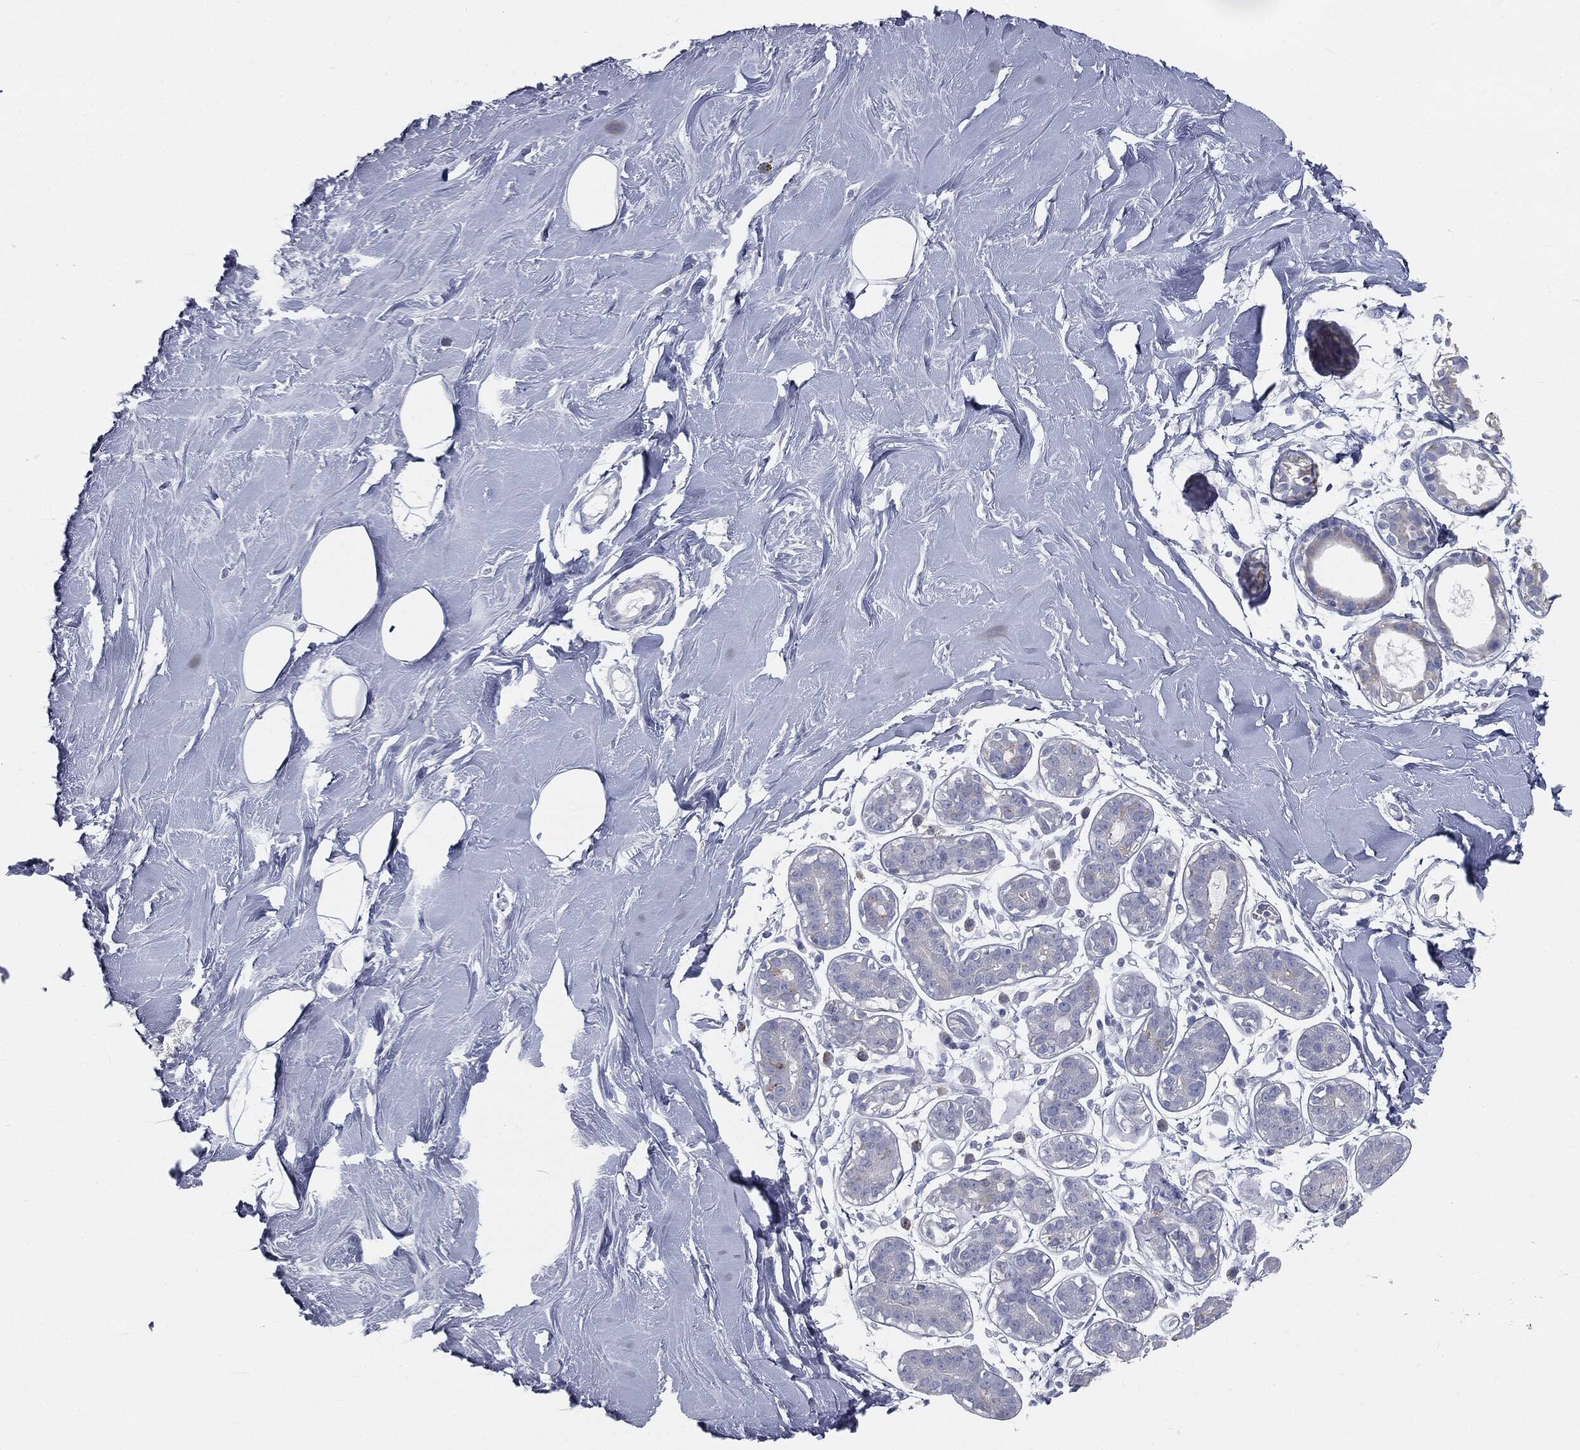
{"staining": {"intensity": "negative", "quantity": "none", "location": "none"}, "tissue": "soft tissue", "cell_type": "Fibroblasts", "image_type": "normal", "snomed": [{"axis": "morphology", "description": "Normal tissue, NOS"}, {"axis": "topography", "description": "Breast"}], "caption": "An immunohistochemistry (IHC) image of unremarkable soft tissue is shown. There is no staining in fibroblasts of soft tissue. The staining is performed using DAB (3,3'-diaminobenzidine) brown chromogen with nuclei counter-stained in using hematoxylin.", "gene": "CAV3", "patient": {"sex": "female", "age": 49}}